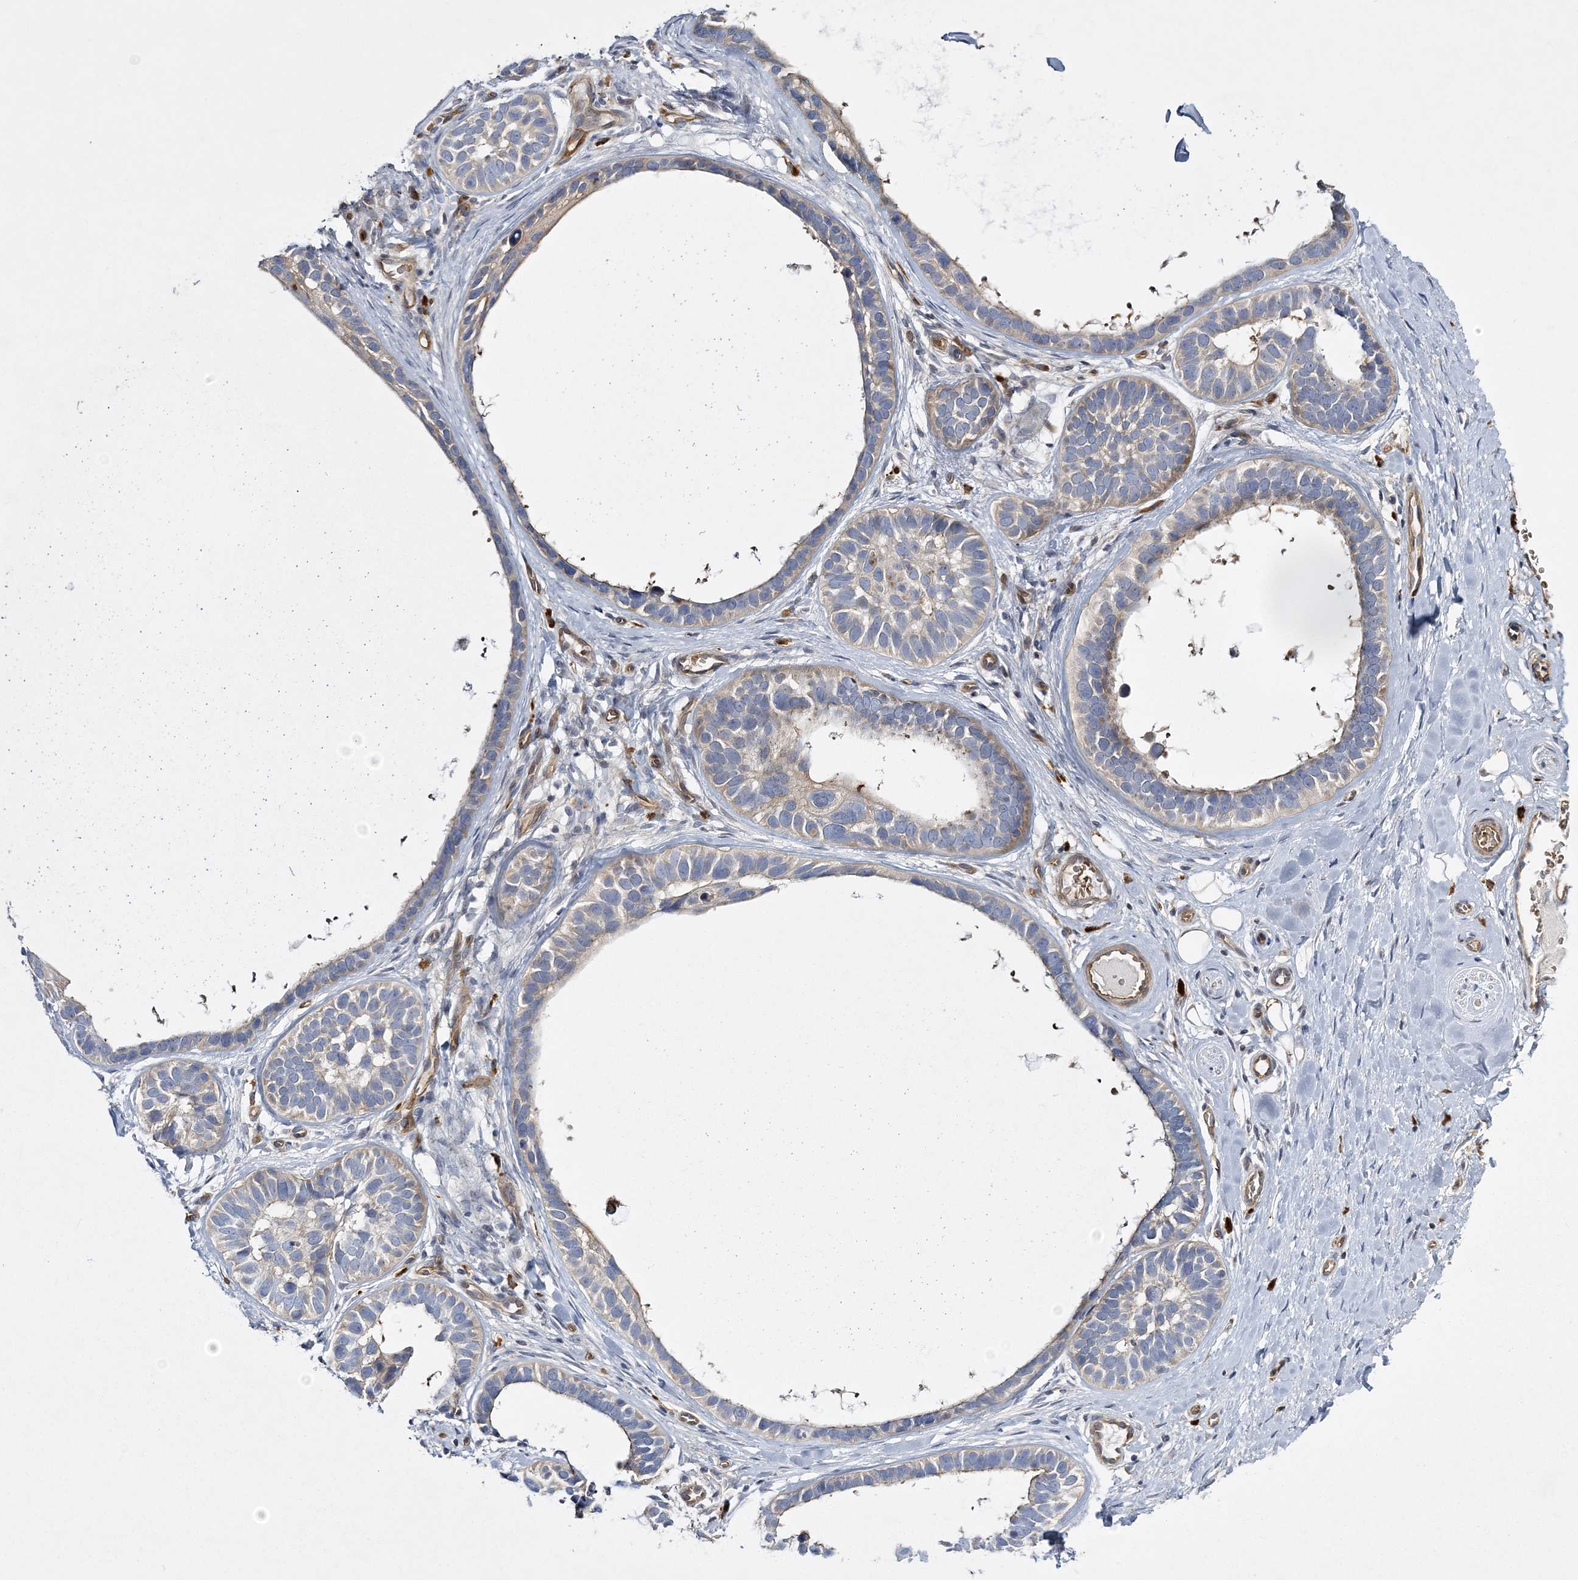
{"staining": {"intensity": "weak", "quantity": "25%-75%", "location": "cytoplasmic/membranous"}, "tissue": "skin cancer", "cell_type": "Tumor cells", "image_type": "cancer", "snomed": [{"axis": "morphology", "description": "Basal cell carcinoma"}, {"axis": "topography", "description": "Skin"}], "caption": "High-magnification brightfield microscopy of skin basal cell carcinoma stained with DAB (3,3'-diaminobenzidine) (brown) and counterstained with hematoxylin (blue). tumor cells exhibit weak cytoplasmic/membranous staining is appreciated in approximately25%-75% of cells.", "gene": "CALN1", "patient": {"sex": "male", "age": 62}}